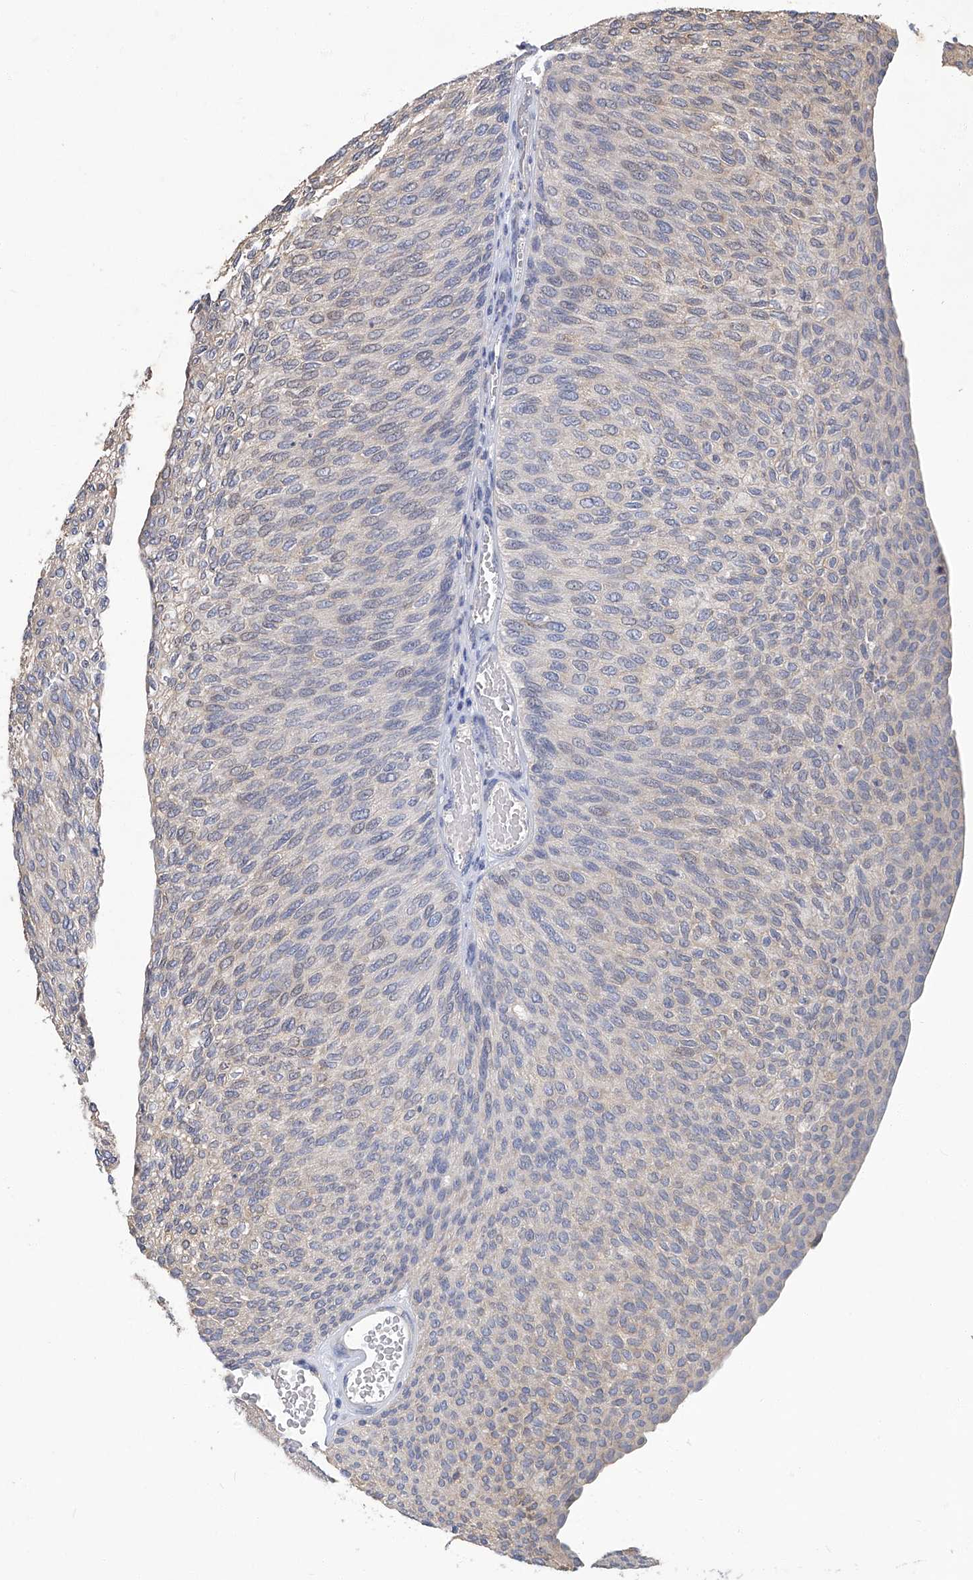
{"staining": {"intensity": "negative", "quantity": "none", "location": "none"}, "tissue": "urothelial cancer", "cell_type": "Tumor cells", "image_type": "cancer", "snomed": [{"axis": "morphology", "description": "Urothelial carcinoma, Low grade"}, {"axis": "topography", "description": "Urinary bladder"}], "caption": "A photomicrograph of human urothelial cancer is negative for staining in tumor cells.", "gene": "TGFBR1", "patient": {"sex": "female", "age": 79}}